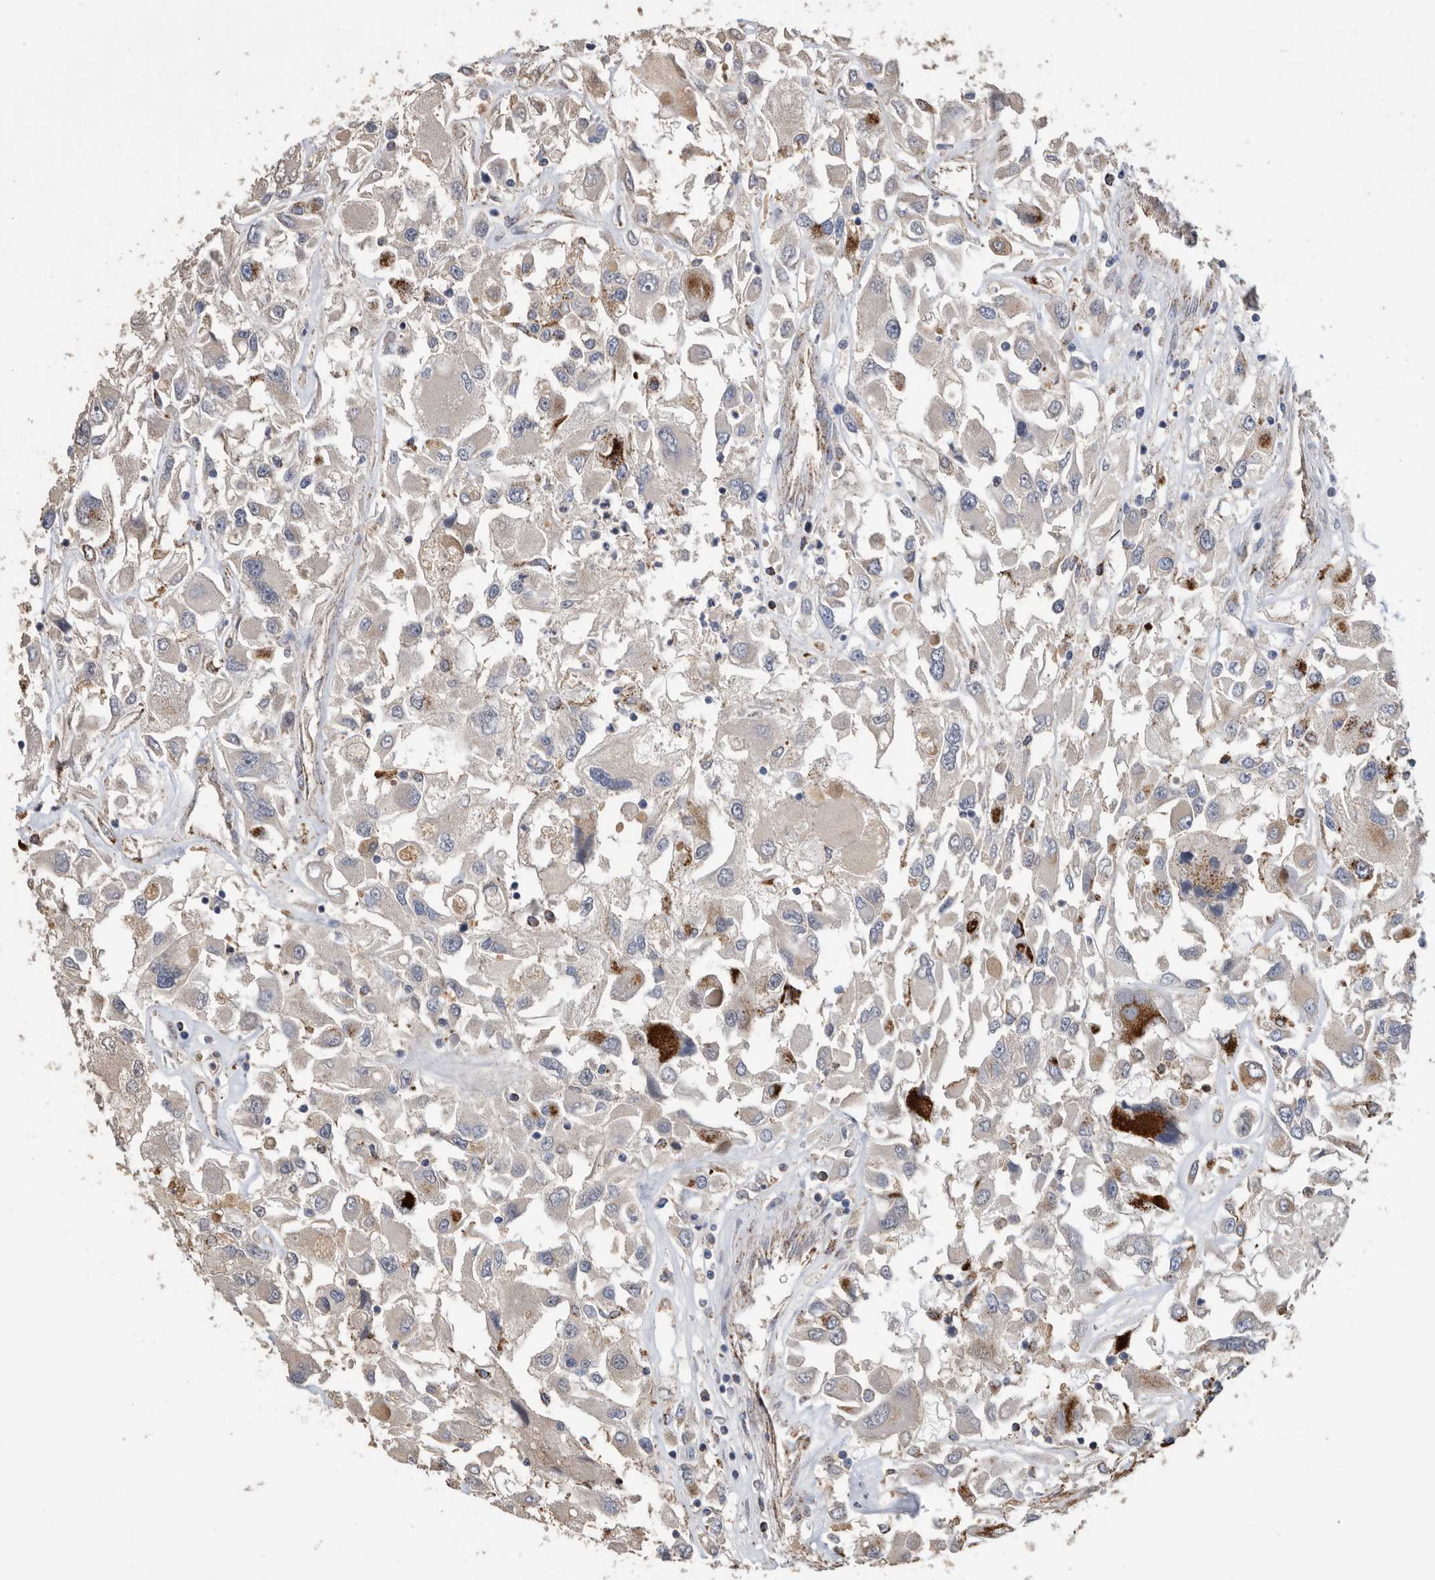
{"staining": {"intensity": "strong", "quantity": "<25%", "location": "cytoplasmic/membranous"}, "tissue": "renal cancer", "cell_type": "Tumor cells", "image_type": "cancer", "snomed": [{"axis": "morphology", "description": "Adenocarcinoma, NOS"}, {"axis": "topography", "description": "Kidney"}], "caption": "Immunohistochemical staining of human renal adenocarcinoma exhibits medium levels of strong cytoplasmic/membranous protein expression in about <25% of tumor cells.", "gene": "WFDC1", "patient": {"sex": "female", "age": 52}}